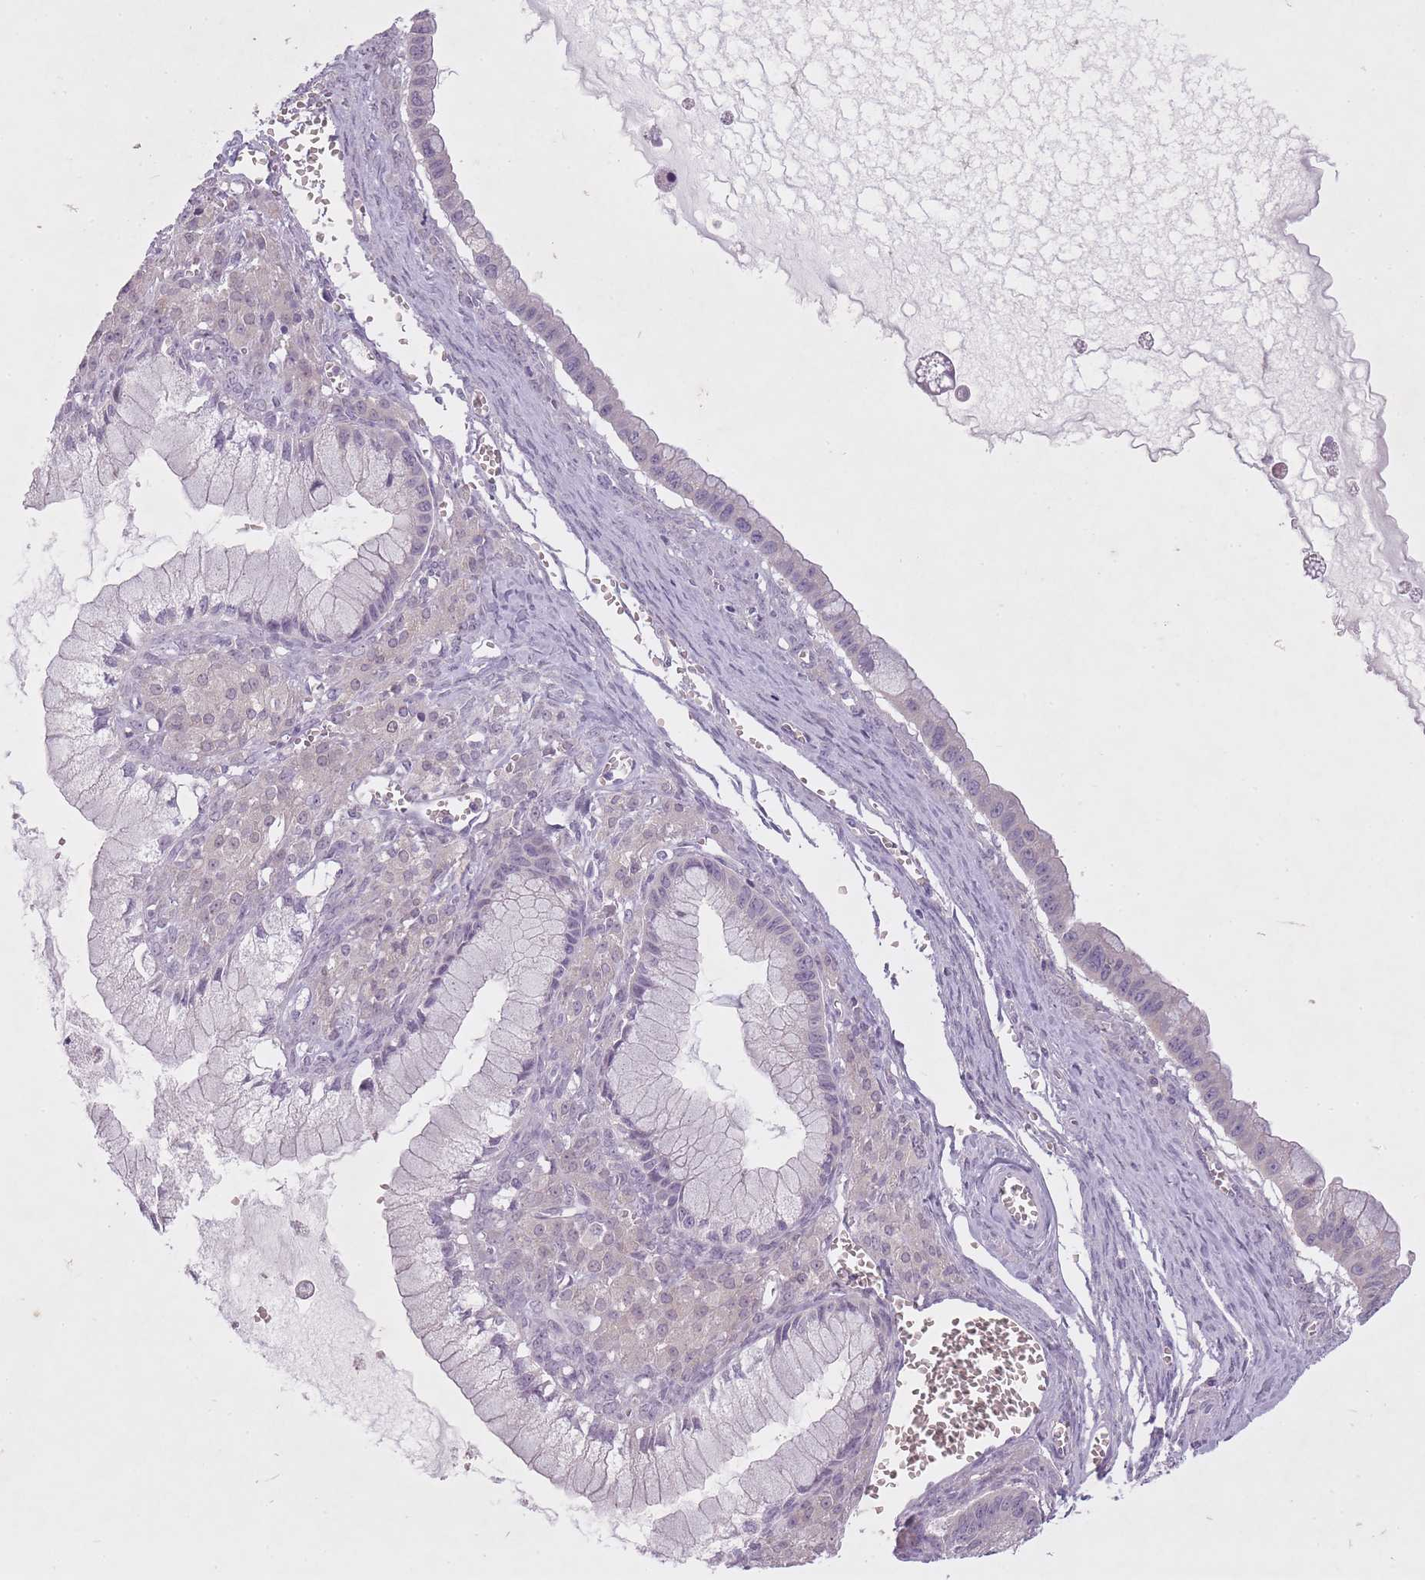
{"staining": {"intensity": "negative", "quantity": "none", "location": "none"}, "tissue": "ovarian cancer", "cell_type": "Tumor cells", "image_type": "cancer", "snomed": [{"axis": "morphology", "description": "Cystadenocarcinoma, mucinous, NOS"}, {"axis": "topography", "description": "Ovary"}], "caption": "A high-resolution histopathology image shows immunohistochemistry (IHC) staining of mucinous cystadenocarcinoma (ovarian), which displays no significant staining in tumor cells. (Immunohistochemistry, brightfield microscopy, high magnification).", "gene": "FAM43B", "patient": {"sex": "female", "age": 59}}